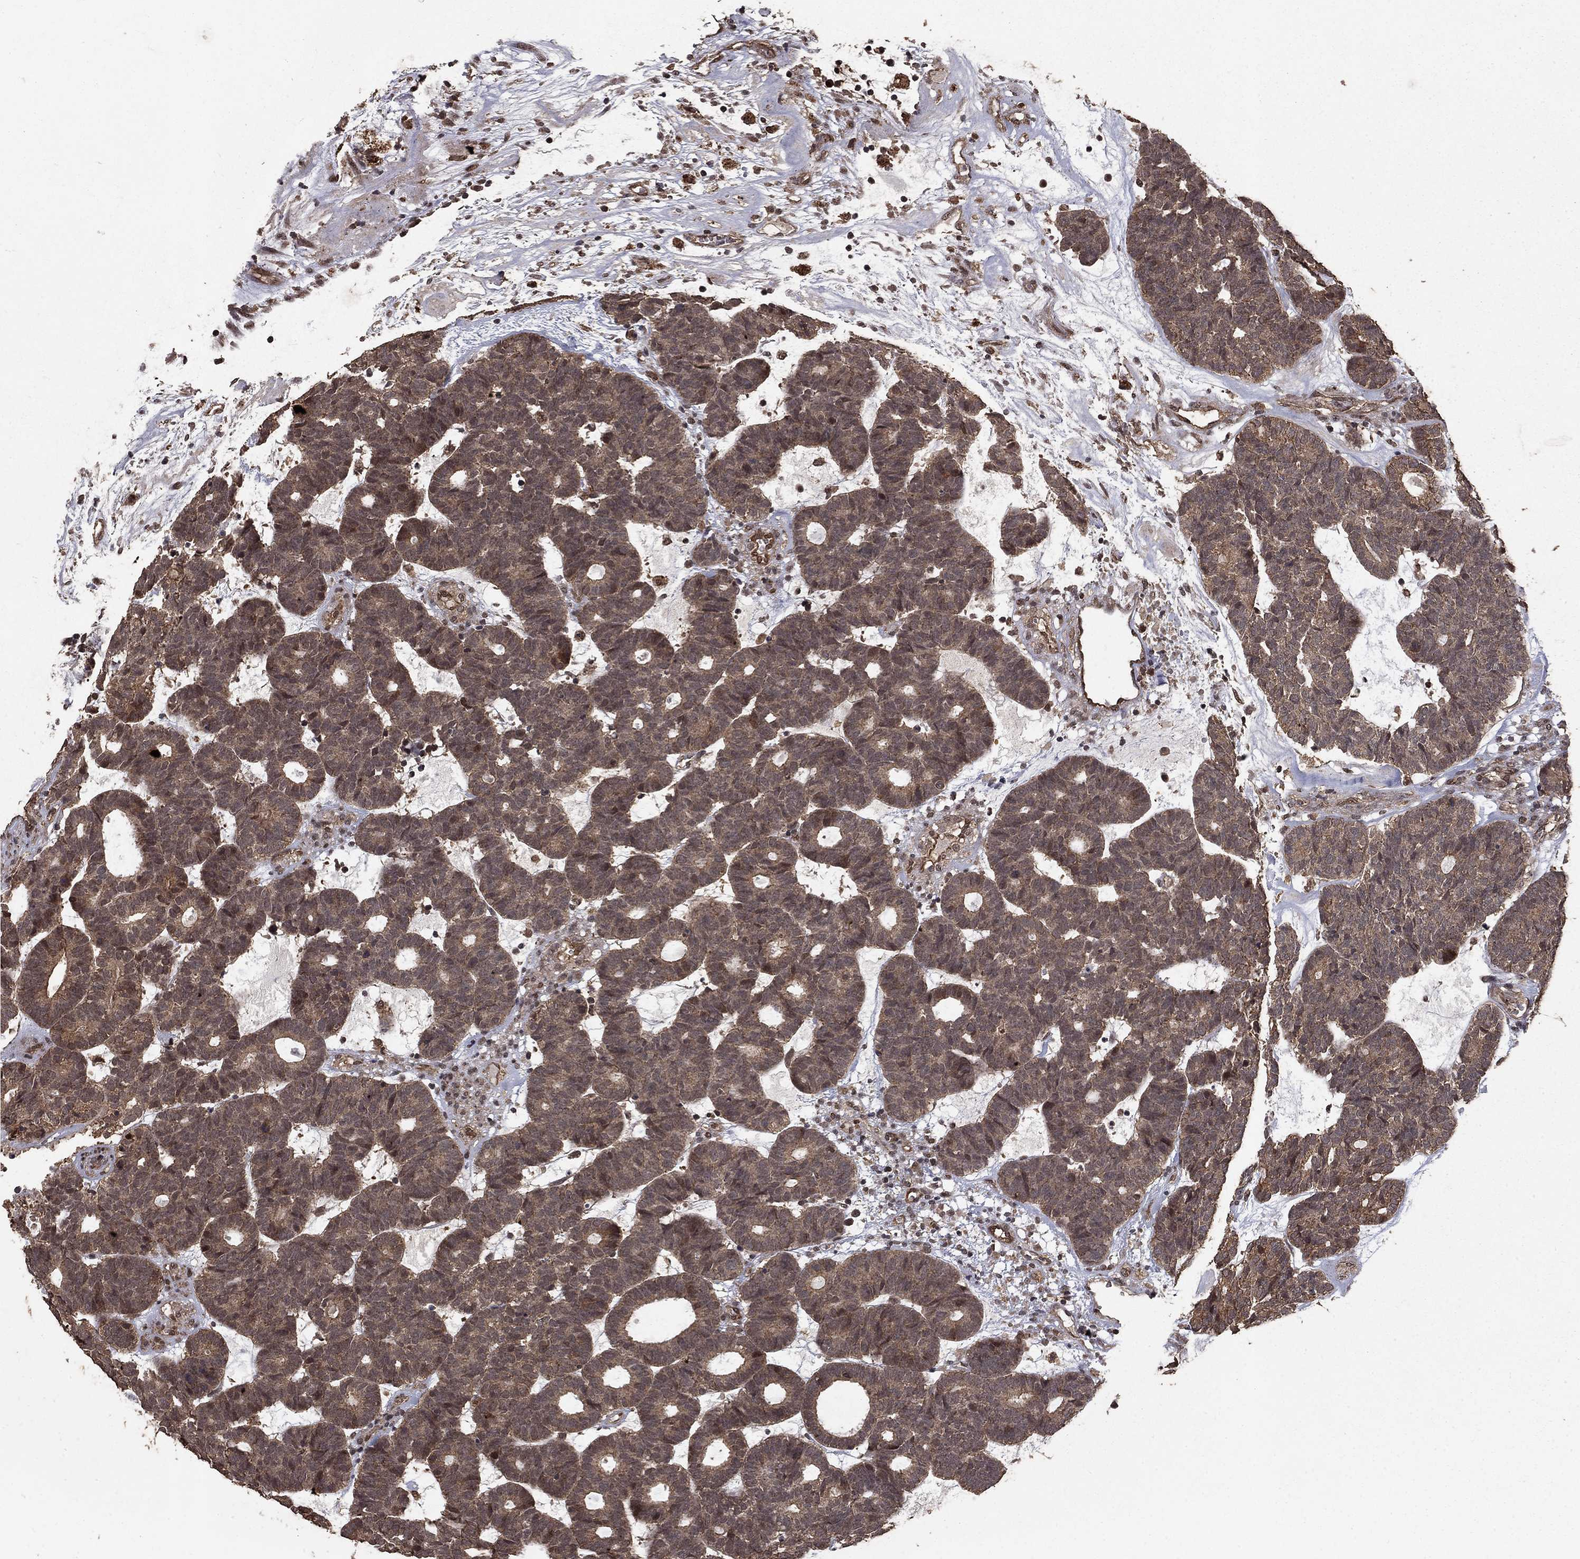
{"staining": {"intensity": "weak", "quantity": ">75%", "location": "cytoplasmic/membranous"}, "tissue": "head and neck cancer", "cell_type": "Tumor cells", "image_type": "cancer", "snomed": [{"axis": "morphology", "description": "Adenocarcinoma, NOS"}, {"axis": "topography", "description": "Head-Neck"}], "caption": "Immunohistochemistry of head and neck adenocarcinoma exhibits low levels of weak cytoplasmic/membranous positivity in approximately >75% of tumor cells.", "gene": "PRDM1", "patient": {"sex": "female", "age": 81}}